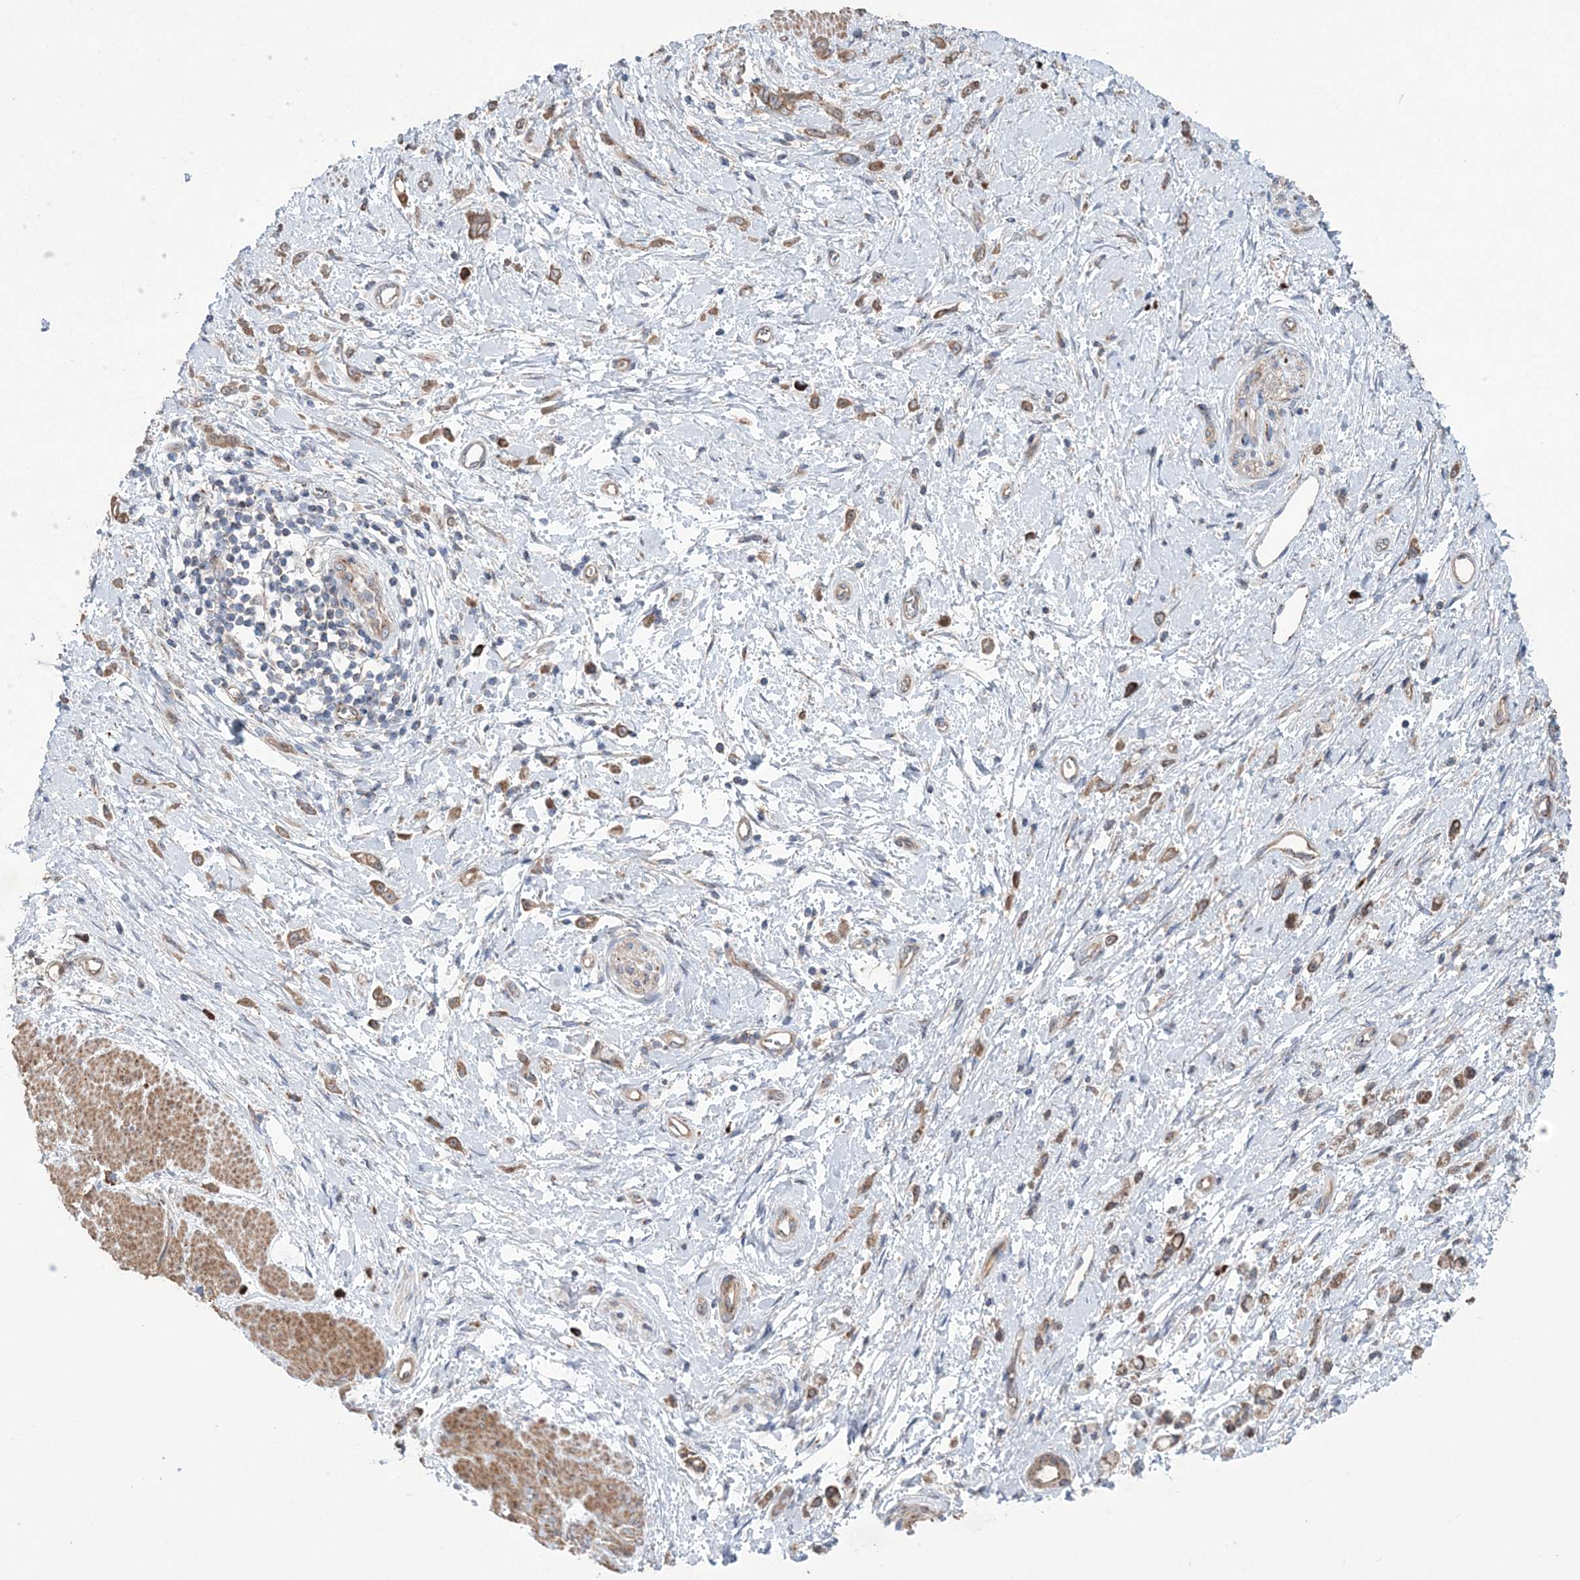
{"staining": {"intensity": "moderate", "quantity": ">75%", "location": "cytoplasmic/membranous"}, "tissue": "stomach cancer", "cell_type": "Tumor cells", "image_type": "cancer", "snomed": [{"axis": "morphology", "description": "Adenocarcinoma, NOS"}, {"axis": "topography", "description": "Stomach"}], "caption": "Immunohistochemistry (IHC) (DAB) staining of human stomach adenocarcinoma exhibits moderate cytoplasmic/membranous protein positivity in about >75% of tumor cells. Using DAB (brown) and hematoxylin (blue) stains, captured at high magnification using brightfield microscopy.", "gene": "MTRF1L", "patient": {"sex": "female", "age": 60}}